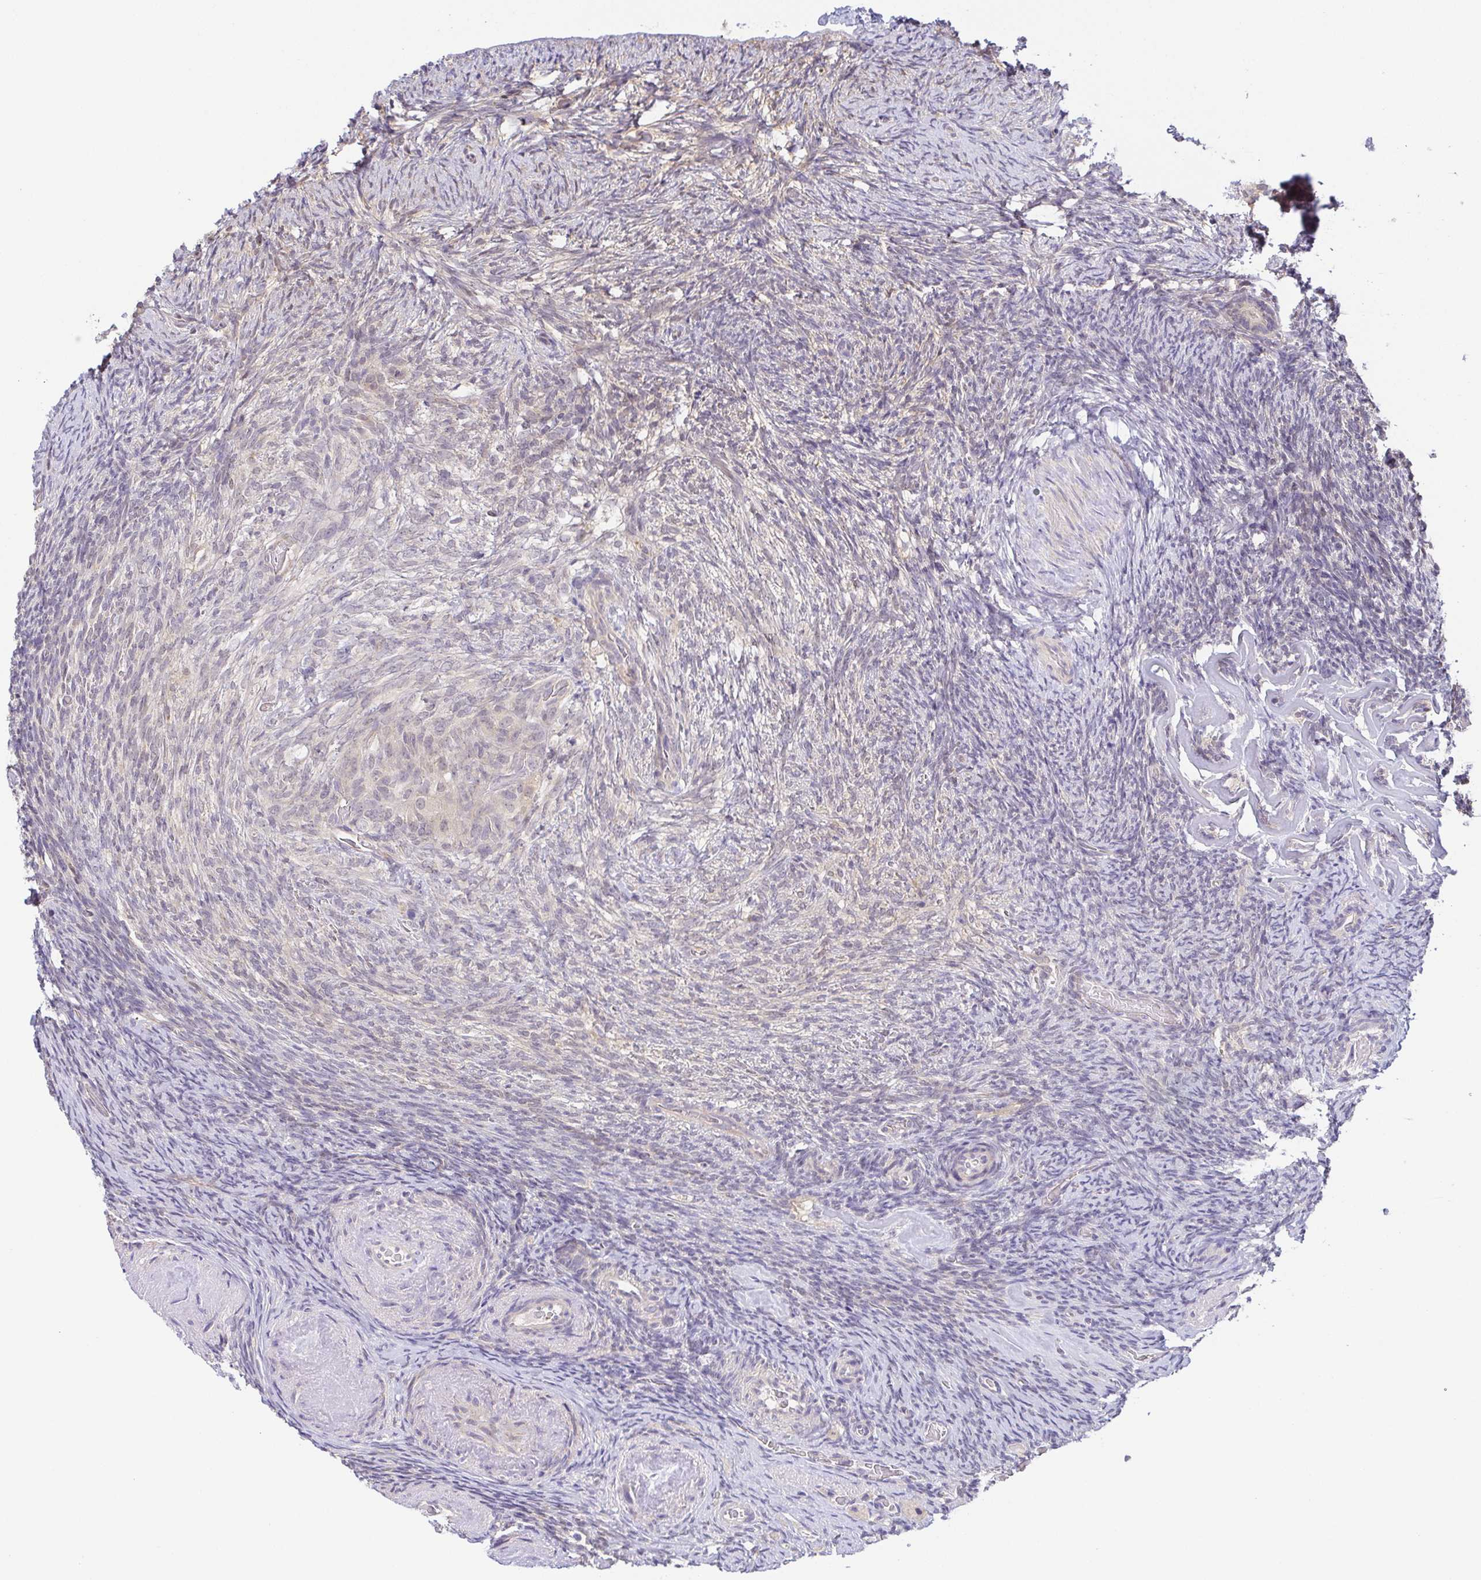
{"staining": {"intensity": "weak", "quantity": "<25%", "location": "cytoplasmic/membranous"}, "tissue": "ovary", "cell_type": "Ovarian stroma cells", "image_type": "normal", "snomed": [{"axis": "morphology", "description": "Normal tissue, NOS"}, {"axis": "topography", "description": "Ovary"}], "caption": "This photomicrograph is of normal ovary stained with immunohistochemistry (IHC) to label a protein in brown with the nuclei are counter-stained blue. There is no expression in ovarian stroma cells.", "gene": "BCL2L1", "patient": {"sex": "female", "age": 34}}